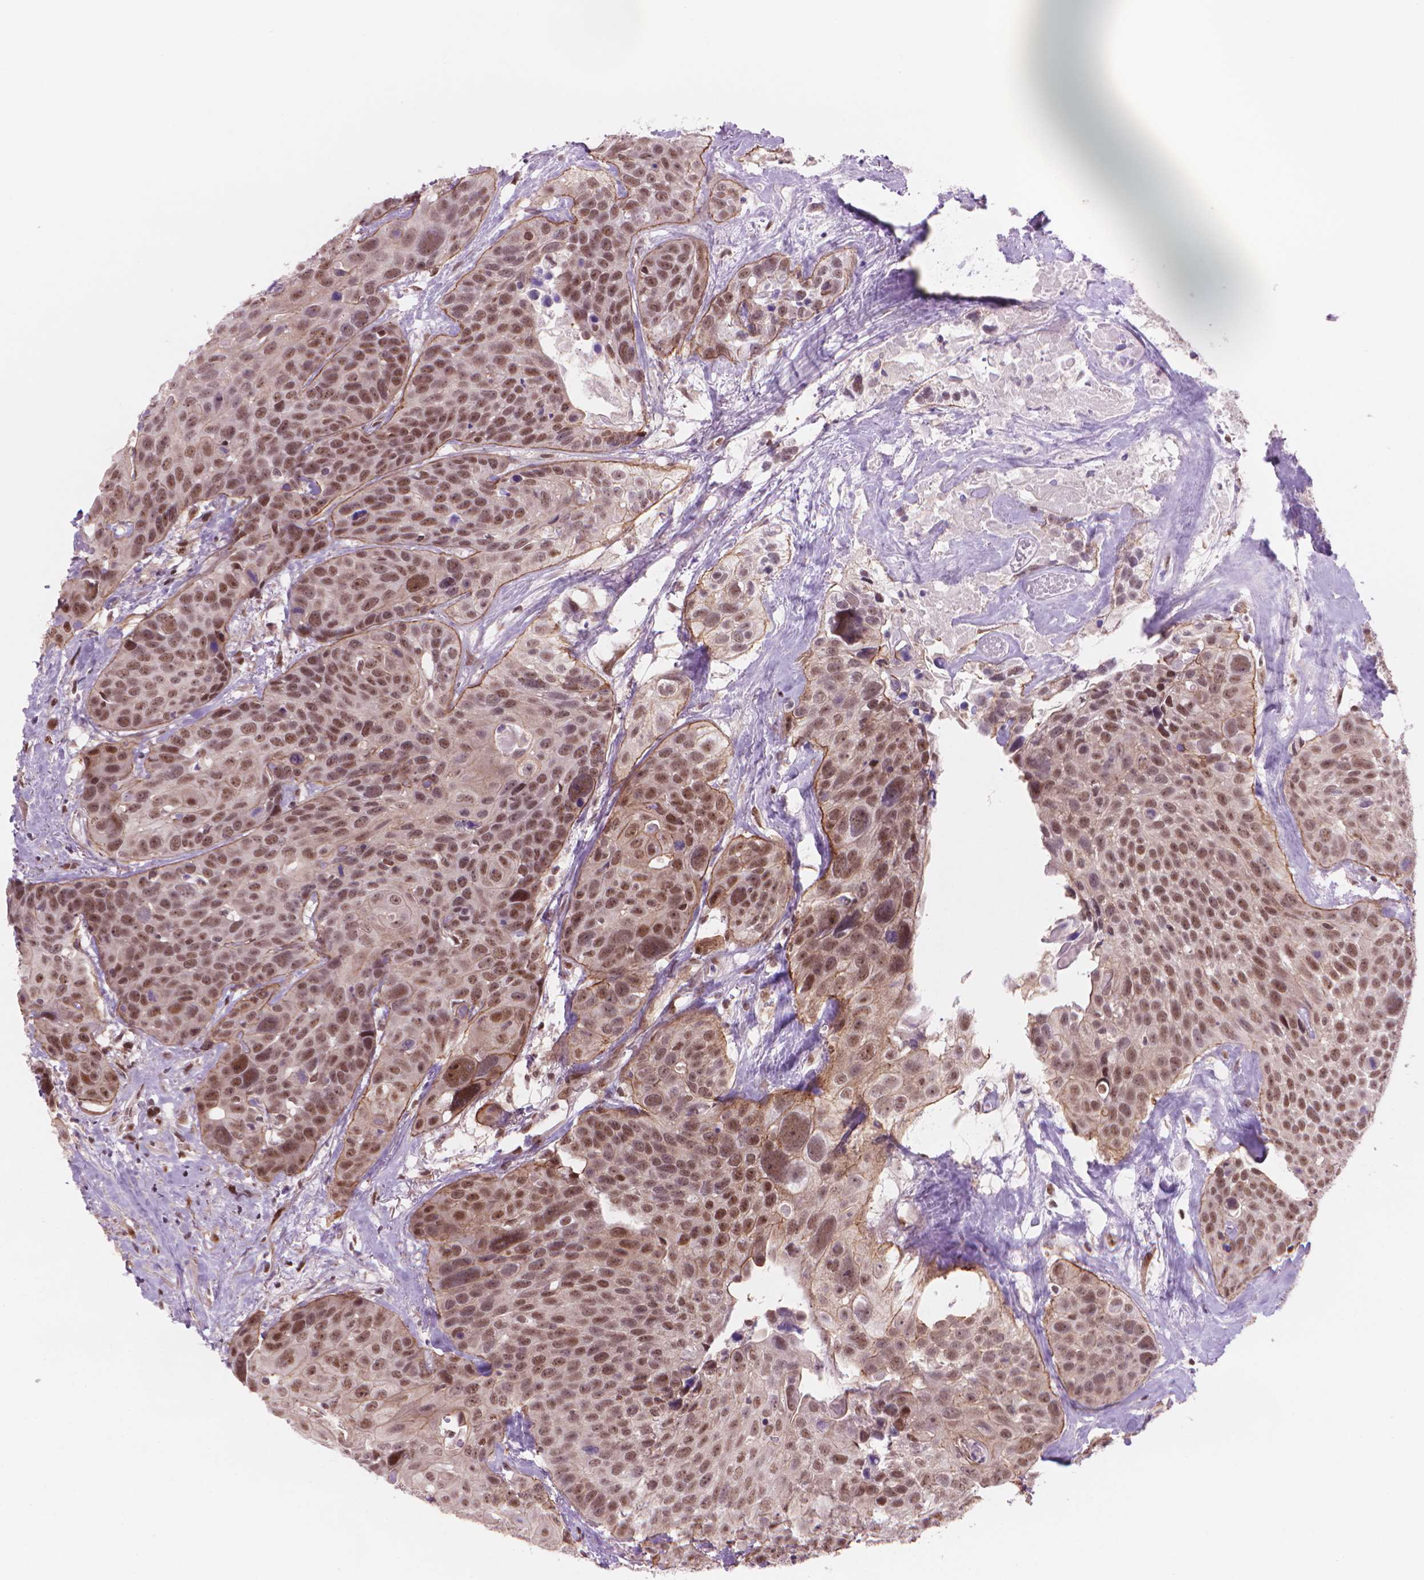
{"staining": {"intensity": "moderate", "quantity": ">75%", "location": "nuclear"}, "tissue": "head and neck cancer", "cell_type": "Tumor cells", "image_type": "cancer", "snomed": [{"axis": "morphology", "description": "Squamous cell carcinoma, NOS"}, {"axis": "topography", "description": "Oral tissue"}, {"axis": "topography", "description": "Head-Neck"}], "caption": "Immunohistochemistry (IHC) histopathology image of human squamous cell carcinoma (head and neck) stained for a protein (brown), which displays medium levels of moderate nuclear positivity in about >75% of tumor cells.", "gene": "POLR3D", "patient": {"sex": "male", "age": 56}}